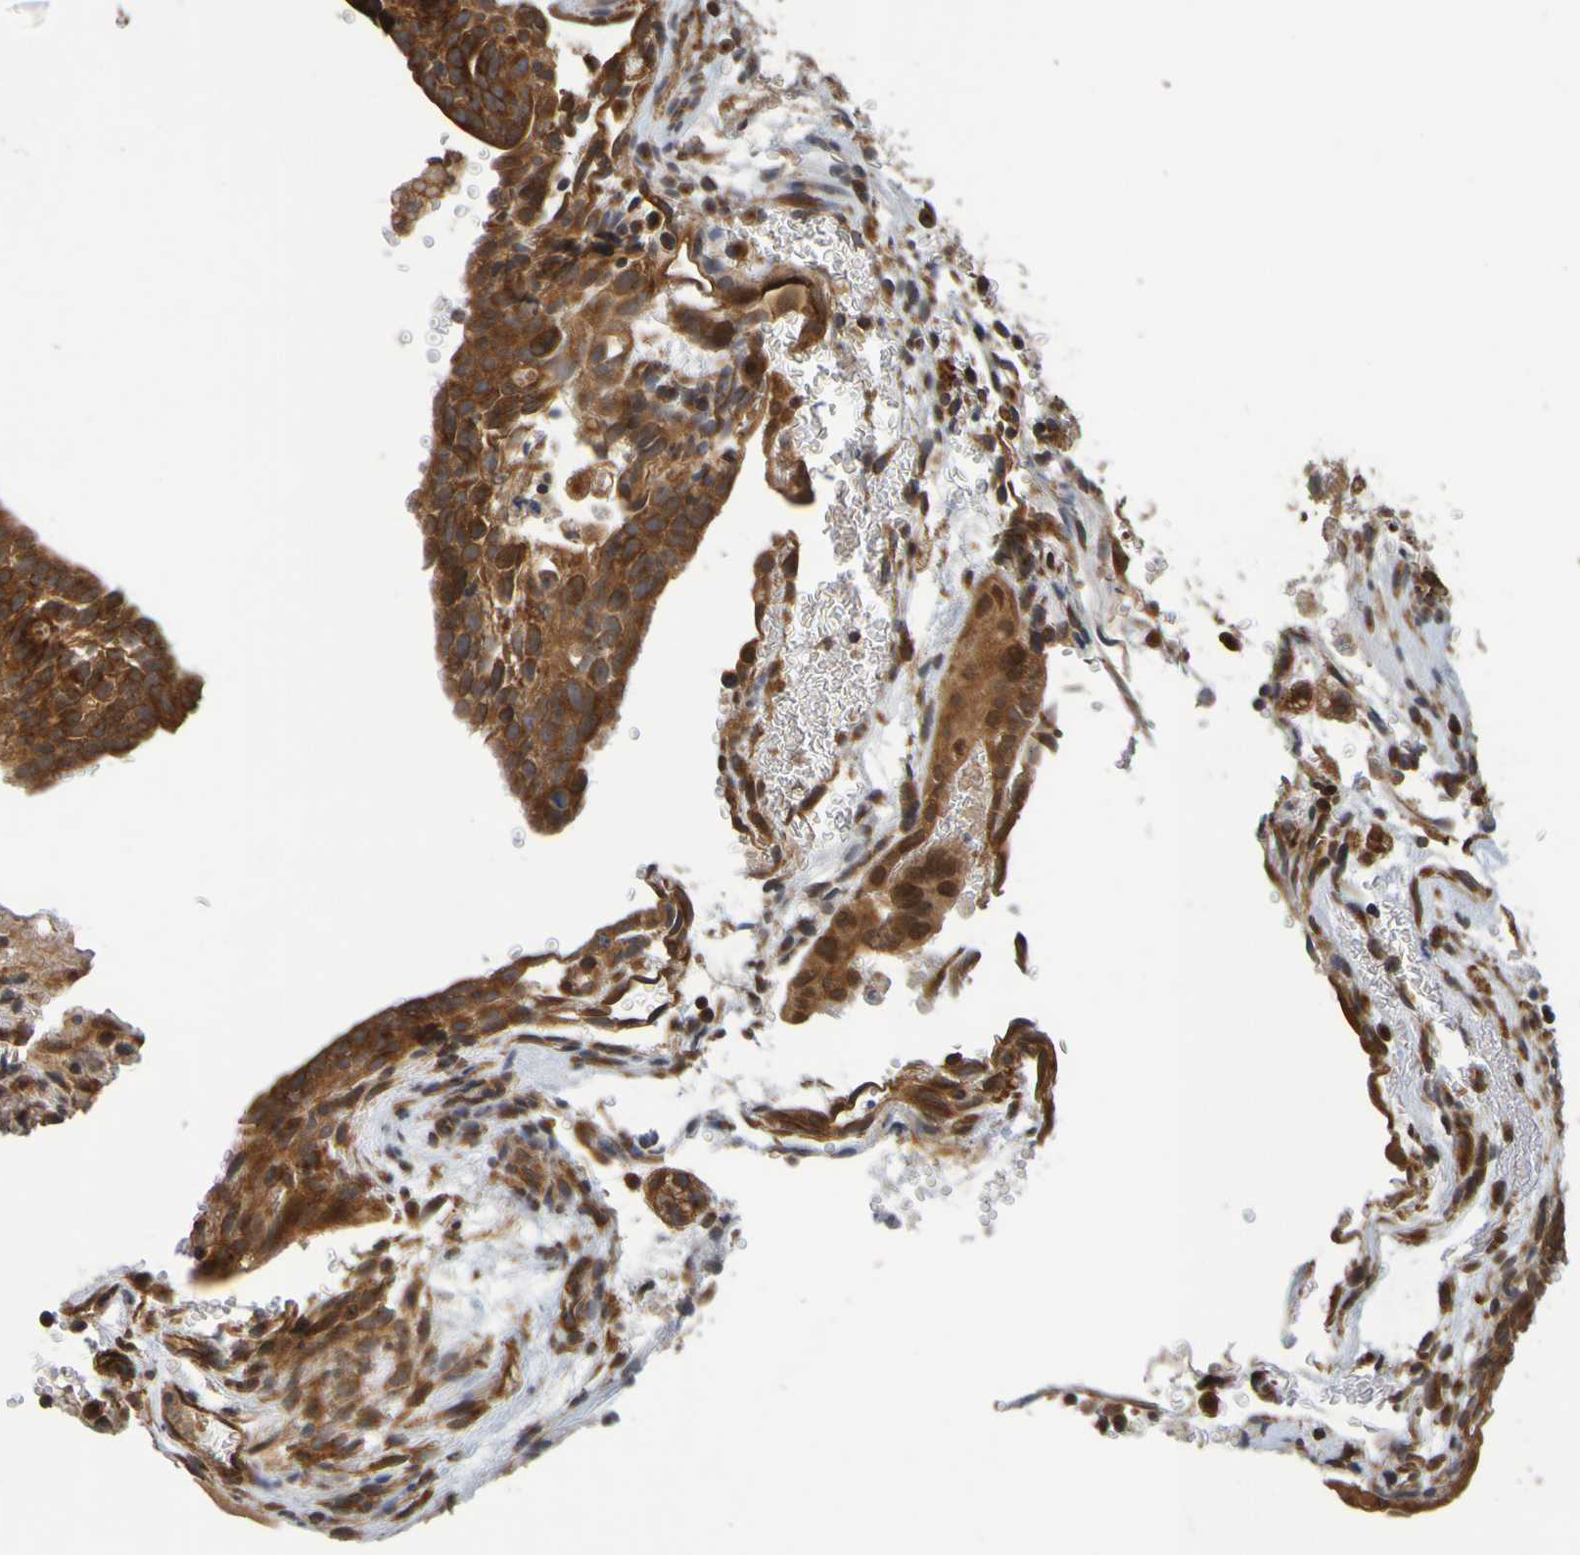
{"staining": {"intensity": "strong", "quantity": ">75%", "location": "cytoplasmic/membranous"}, "tissue": "testis cancer", "cell_type": "Tumor cells", "image_type": "cancer", "snomed": [{"axis": "morphology", "description": "Seminoma, NOS"}, {"axis": "morphology", "description": "Carcinoma, Embryonal, NOS"}, {"axis": "topography", "description": "Testis"}], "caption": "IHC image of testis cancer stained for a protein (brown), which displays high levels of strong cytoplasmic/membranous staining in approximately >75% of tumor cells.", "gene": "OCRL", "patient": {"sex": "male", "age": 52}}